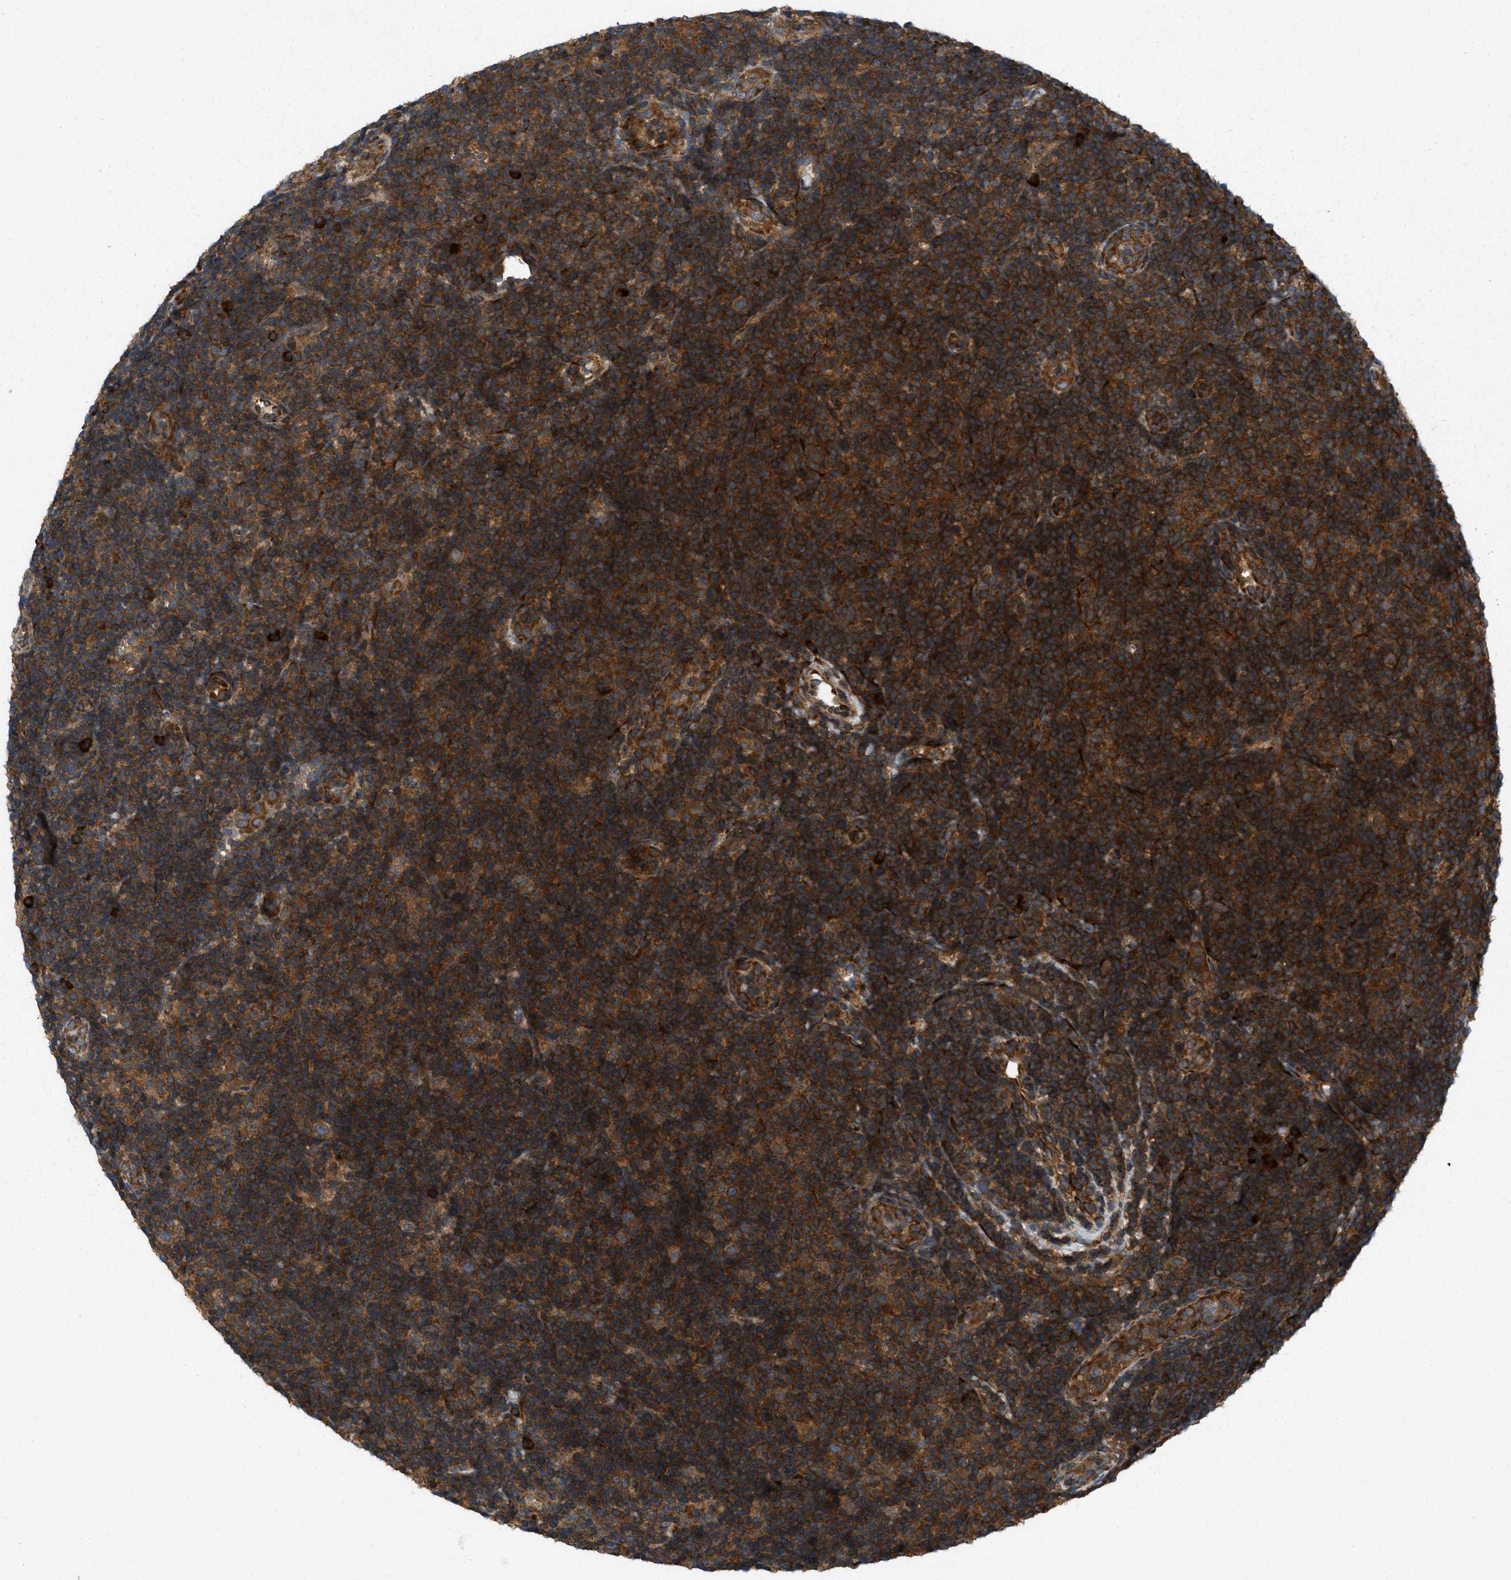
{"staining": {"intensity": "strong", "quantity": ">75%", "location": "cytoplasmic/membranous"}, "tissue": "lymphoma", "cell_type": "Tumor cells", "image_type": "cancer", "snomed": [{"axis": "morphology", "description": "Malignant lymphoma, non-Hodgkin's type, Low grade"}, {"axis": "topography", "description": "Lymph node"}], "caption": "Tumor cells reveal high levels of strong cytoplasmic/membranous positivity in approximately >75% of cells in human malignant lymphoma, non-Hodgkin's type (low-grade). (DAB IHC, brown staining for protein, blue staining for nuclei).", "gene": "PCDH18", "patient": {"sex": "male", "age": 83}}